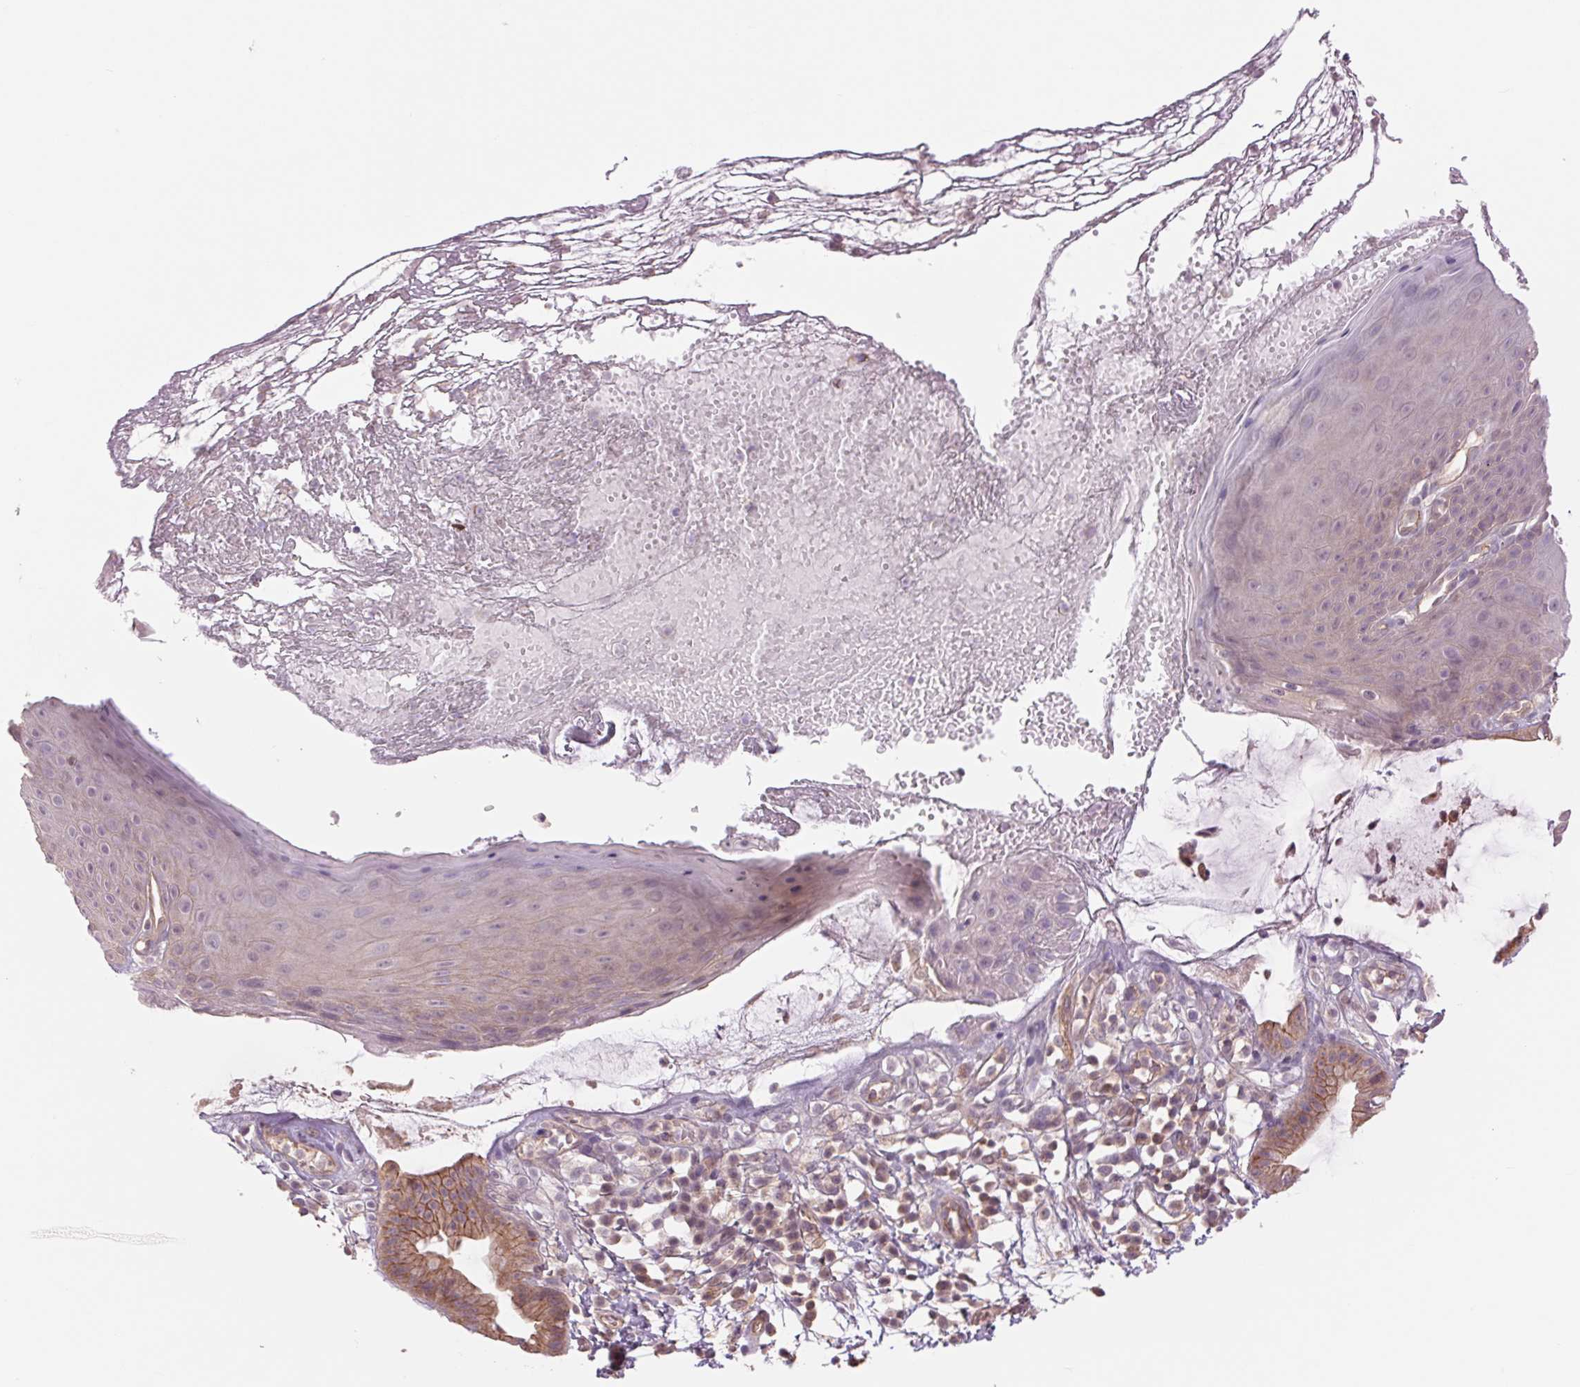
{"staining": {"intensity": "weak", "quantity": "<25%", "location": "cytoplasmic/membranous"}, "tissue": "skin", "cell_type": "Epidermal cells", "image_type": "normal", "snomed": [{"axis": "morphology", "description": "Normal tissue, NOS"}, {"axis": "topography", "description": "Anal"}], "caption": "Epidermal cells show no significant protein expression in normal skin.", "gene": "SH3RF2", "patient": {"sex": "male", "age": 53}}